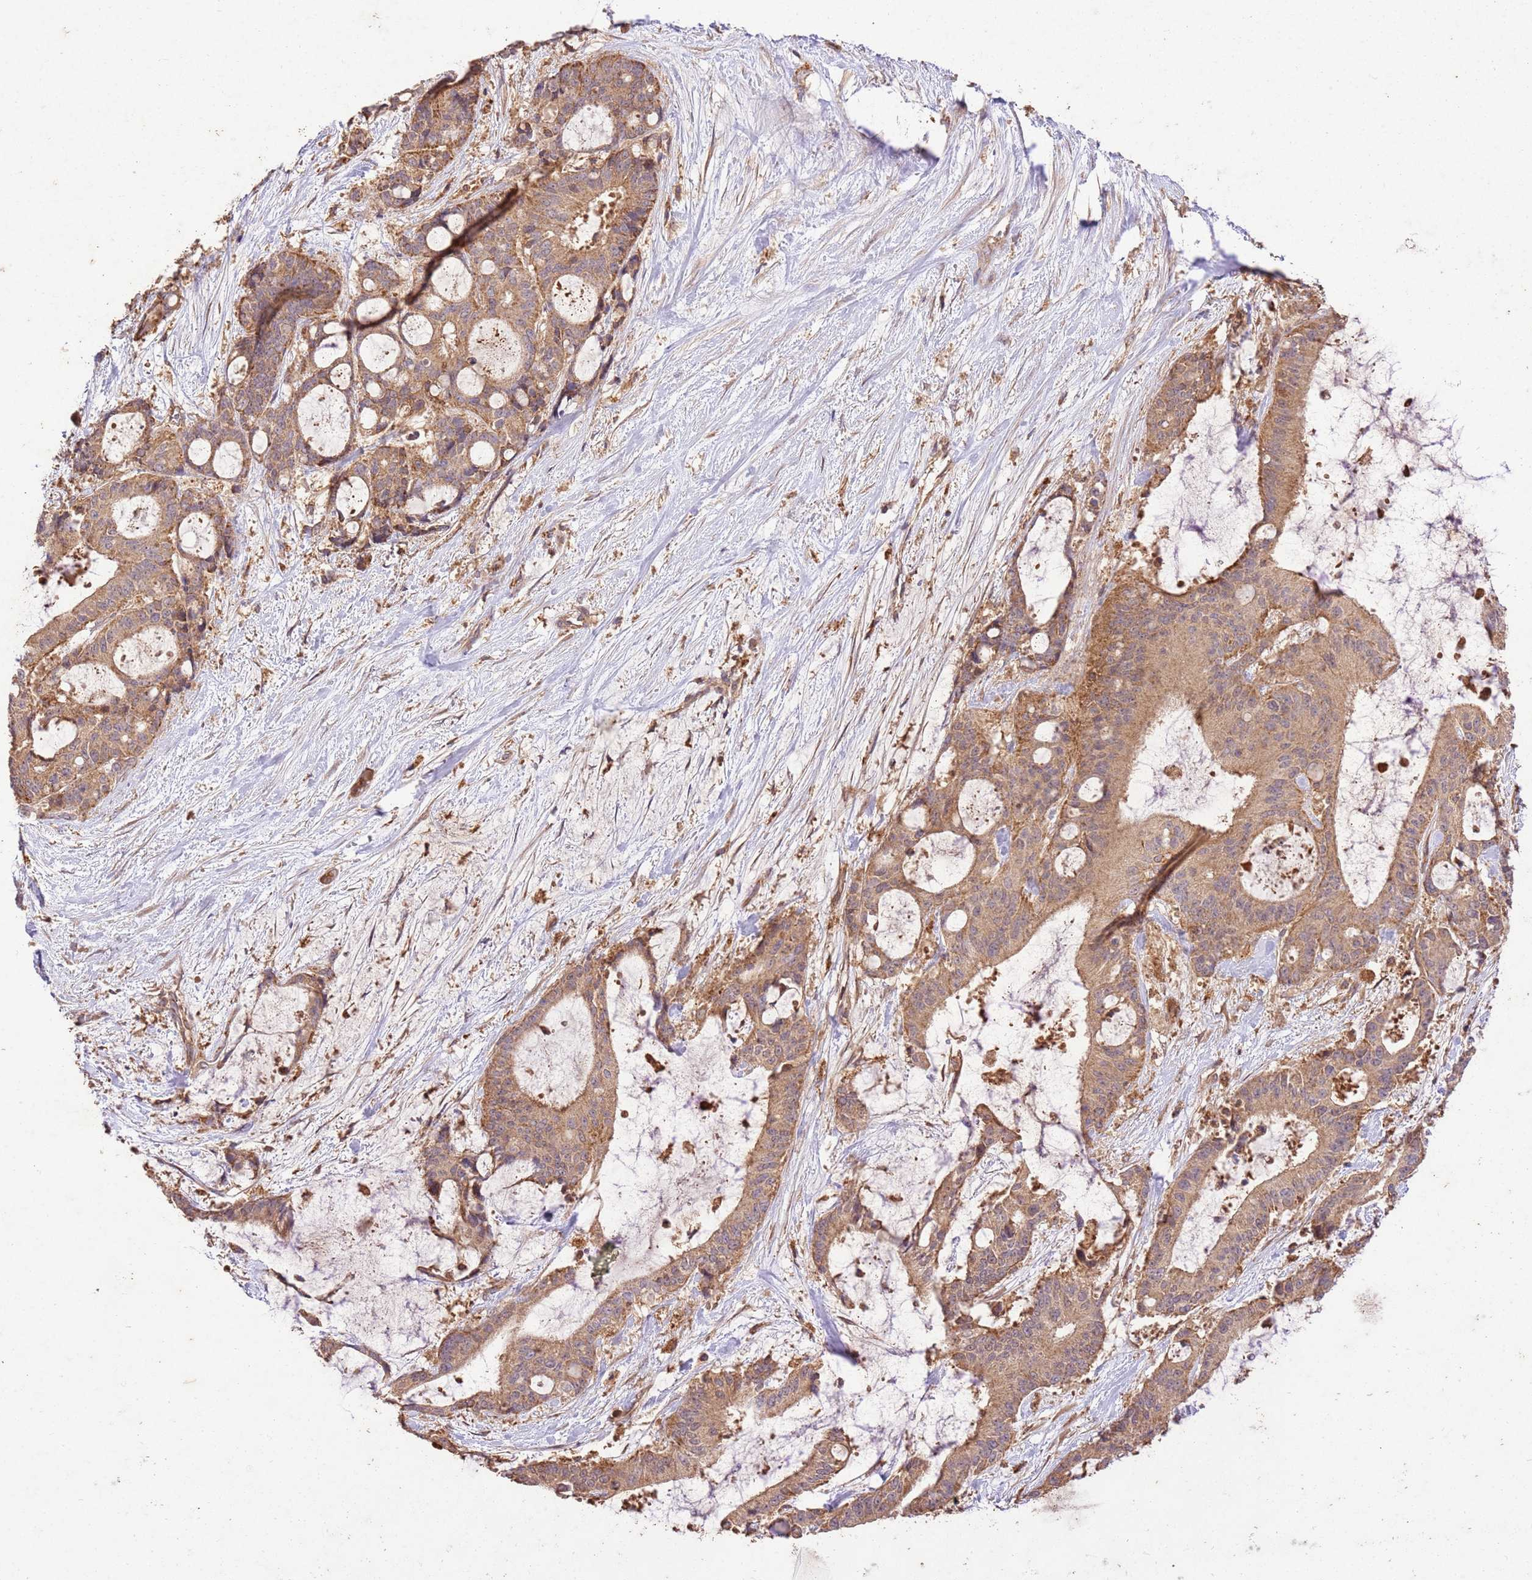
{"staining": {"intensity": "moderate", "quantity": ">75%", "location": "cytoplasmic/membranous"}, "tissue": "liver cancer", "cell_type": "Tumor cells", "image_type": "cancer", "snomed": [{"axis": "morphology", "description": "Normal tissue, NOS"}, {"axis": "morphology", "description": "Cholangiocarcinoma"}, {"axis": "topography", "description": "Liver"}, {"axis": "topography", "description": "Peripheral nerve tissue"}], "caption": "This is a photomicrograph of IHC staining of cholangiocarcinoma (liver), which shows moderate positivity in the cytoplasmic/membranous of tumor cells.", "gene": "LRRC28", "patient": {"sex": "female", "age": 73}}